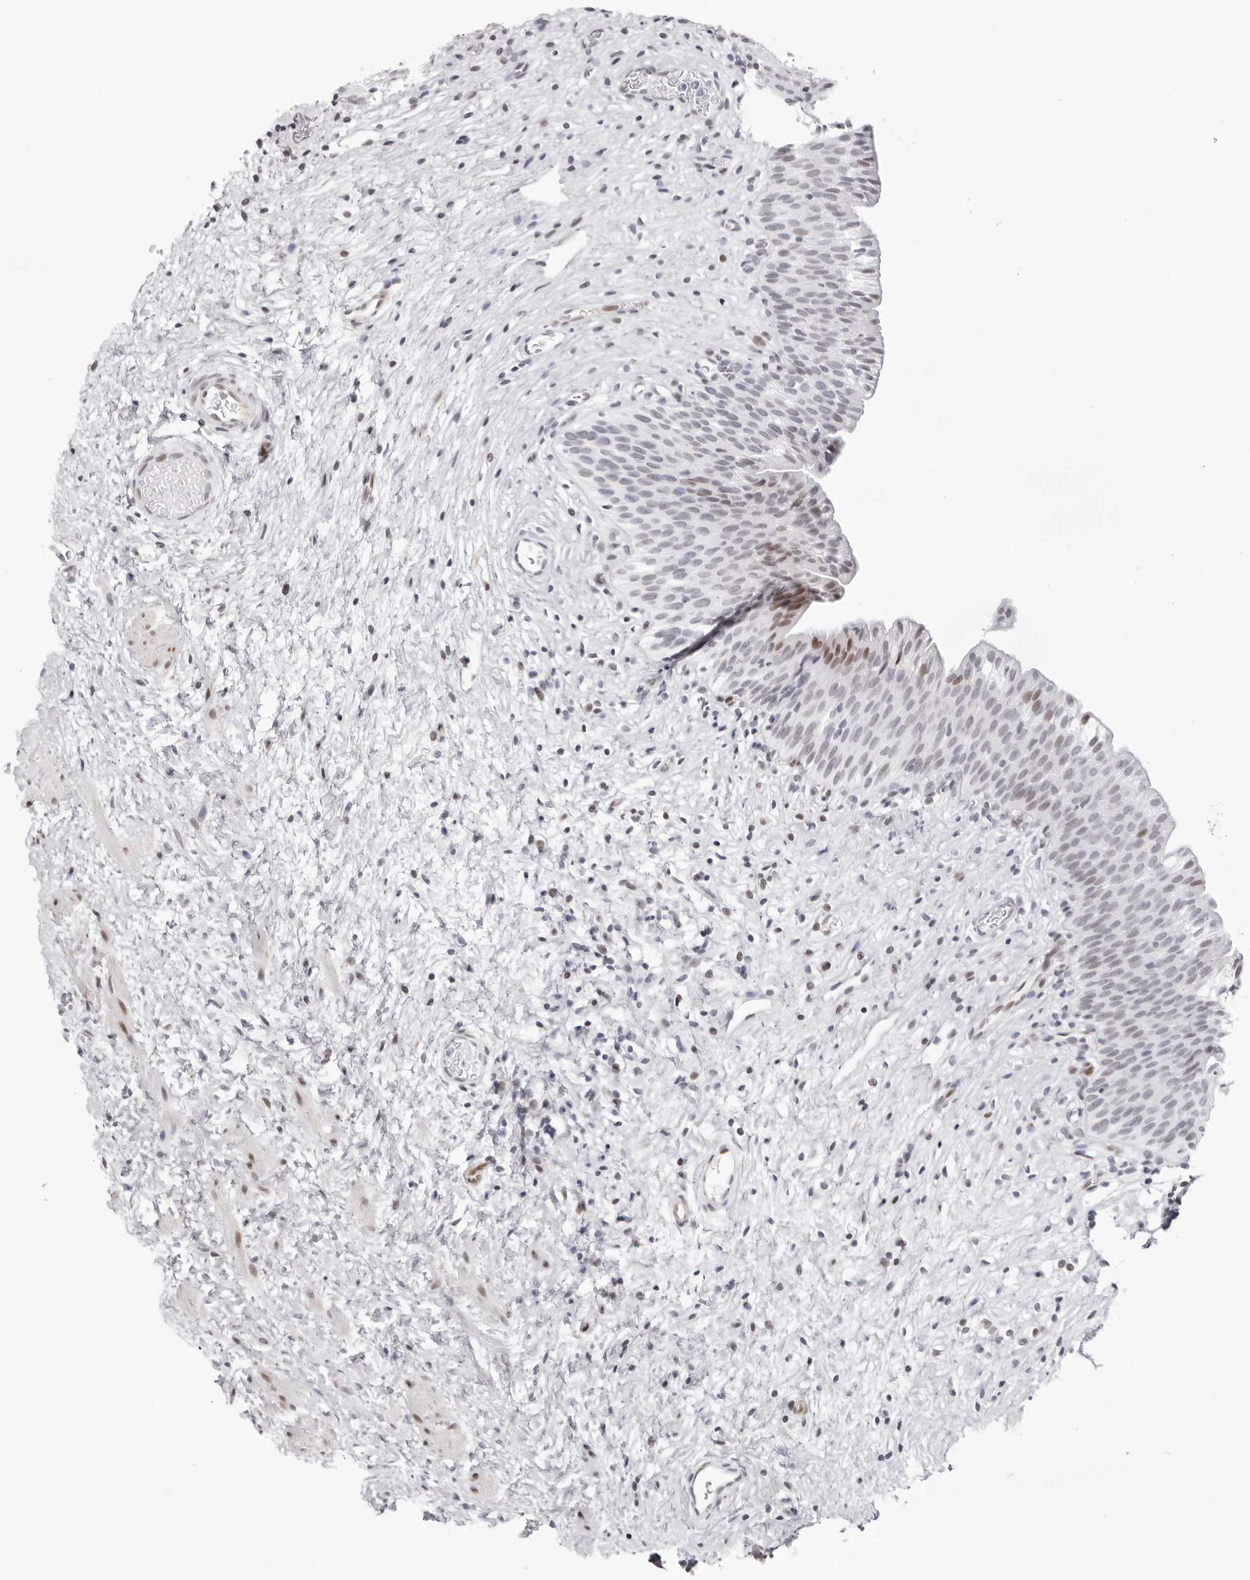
{"staining": {"intensity": "moderate", "quantity": "<25%", "location": "nuclear"}, "tissue": "urinary bladder", "cell_type": "Urothelial cells", "image_type": "normal", "snomed": [{"axis": "morphology", "description": "Normal tissue, NOS"}, {"axis": "topography", "description": "Urinary bladder"}], "caption": "The micrograph reveals staining of benign urinary bladder, revealing moderate nuclear protein positivity (brown color) within urothelial cells. The staining is performed using DAB brown chromogen to label protein expression. The nuclei are counter-stained blue using hematoxylin.", "gene": "NTPCR", "patient": {"sex": "male", "age": 1}}